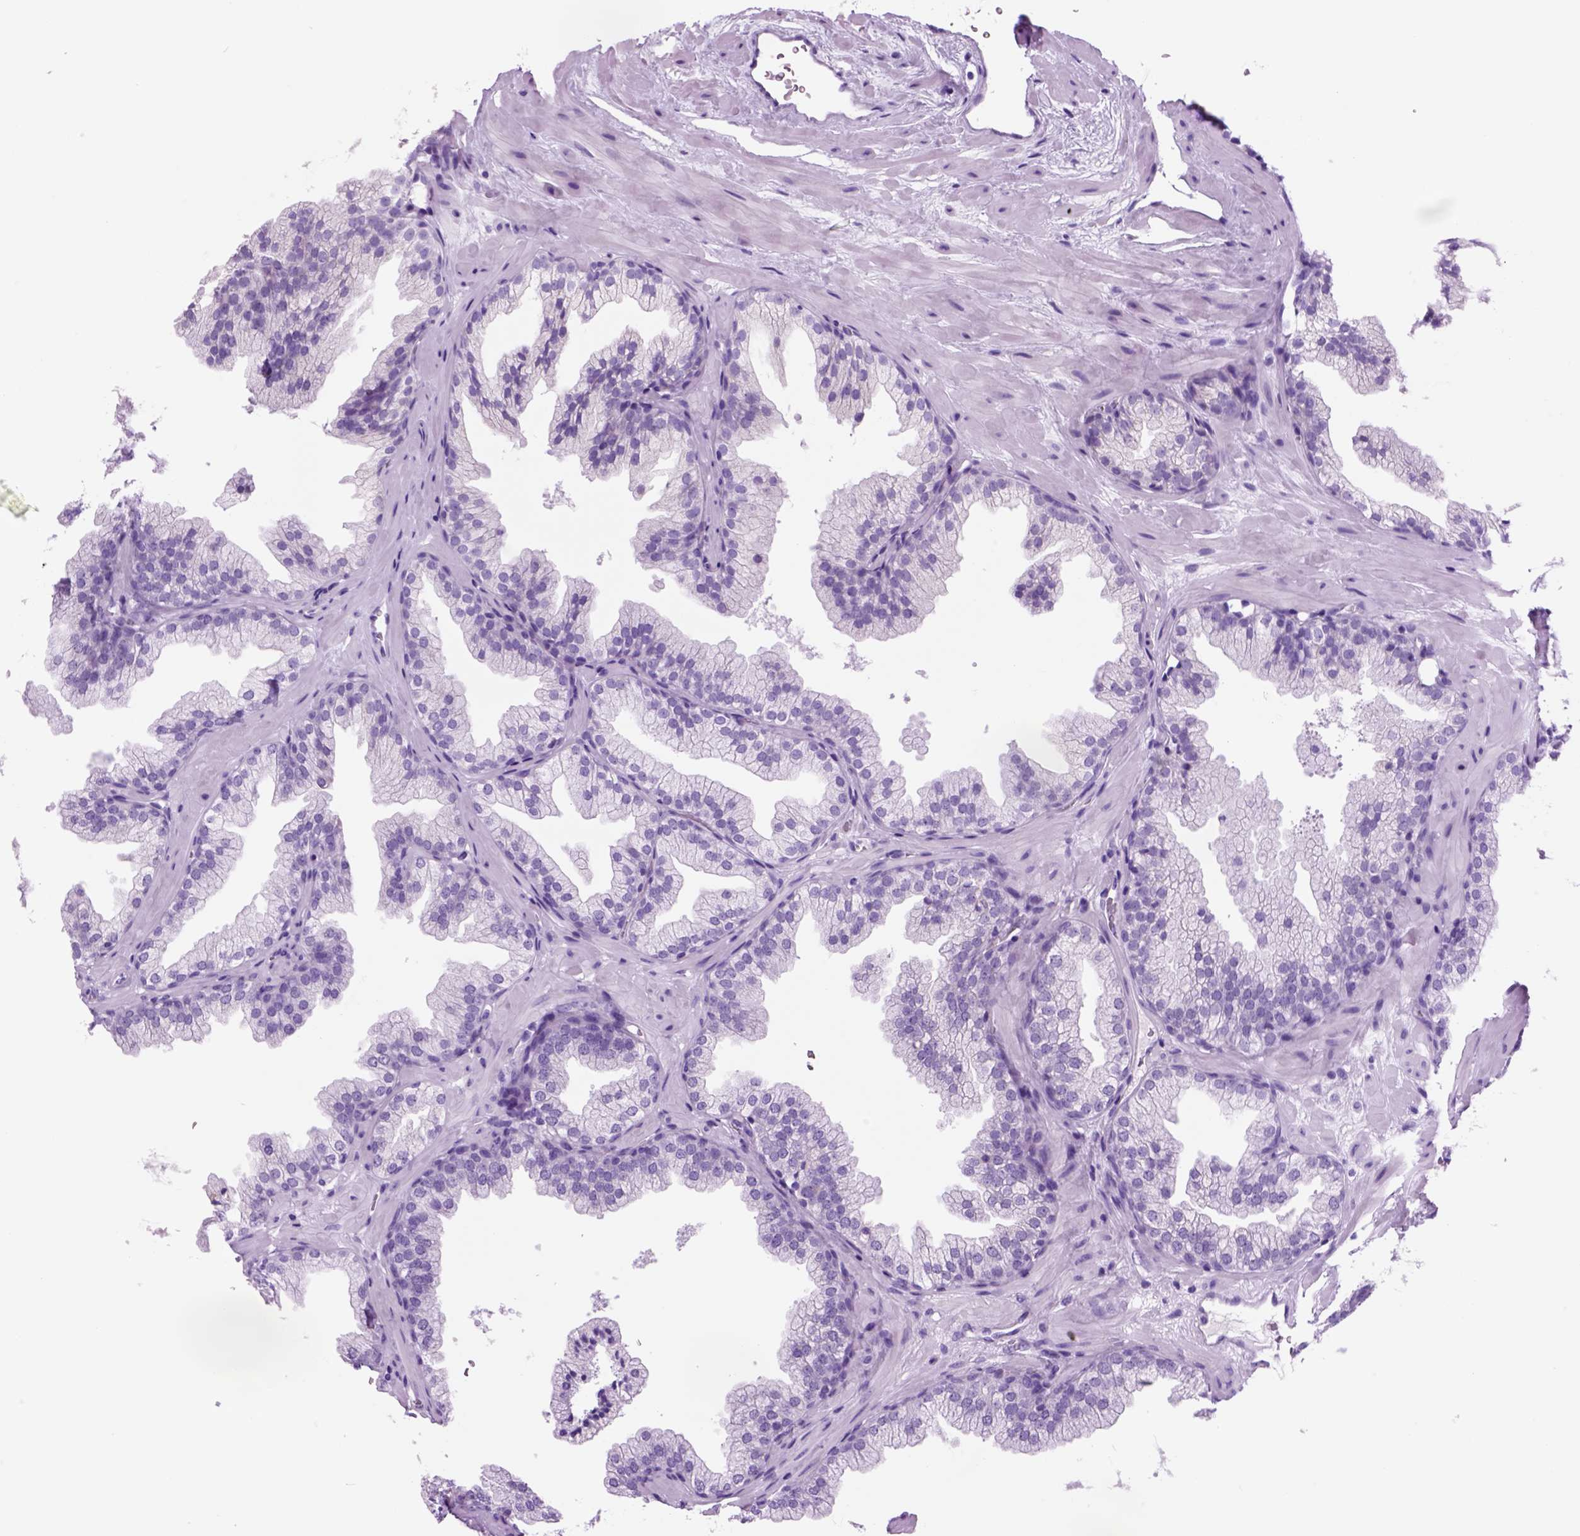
{"staining": {"intensity": "negative", "quantity": "none", "location": "none"}, "tissue": "prostate", "cell_type": "Glandular cells", "image_type": "normal", "snomed": [{"axis": "morphology", "description": "Normal tissue, NOS"}, {"axis": "topography", "description": "Prostate"}], "caption": "This is an immunohistochemistry photomicrograph of unremarkable prostate. There is no positivity in glandular cells.", "gene": "HHIPL2", "patient": {"sex": "male", "age": 37}}